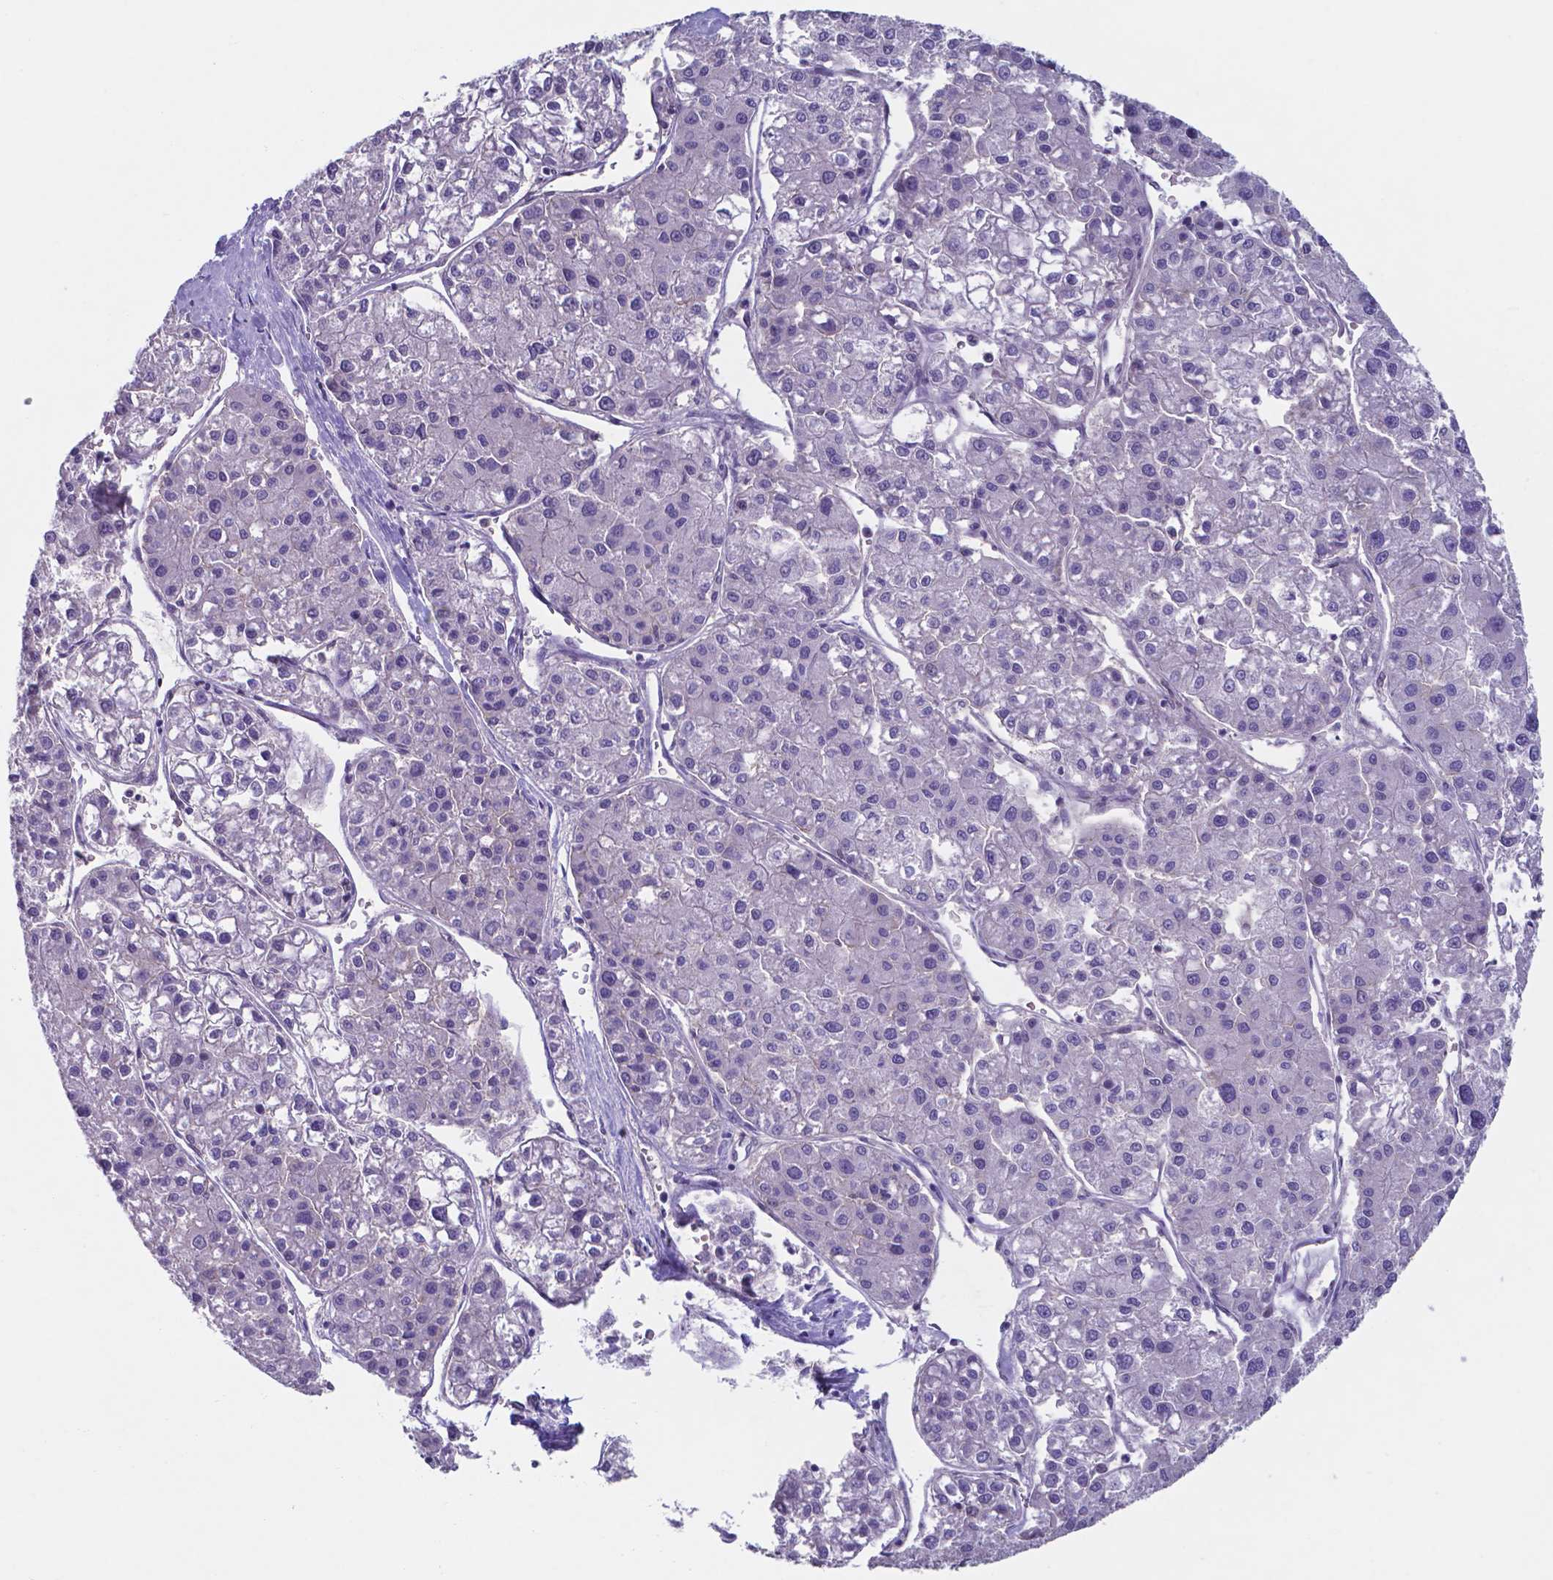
{"staining": {"intensity": "negative", "quantity": "none", "location": "none"}, "tissue": "liver cancer", "cell_type": "Tumor cells", "image_type": "cancer", "snomed": [{"axis": "morphology", "description": "Carcinoma, Hepatocellular, NOS"}, {"axis": "topography", "description": "Liver"}], "caption": "The histopathology image exhibits no staining of tumor cells in liver cancer.", "gene": "UBE2E2", "patient": {"sex": "male", "age": 73}}